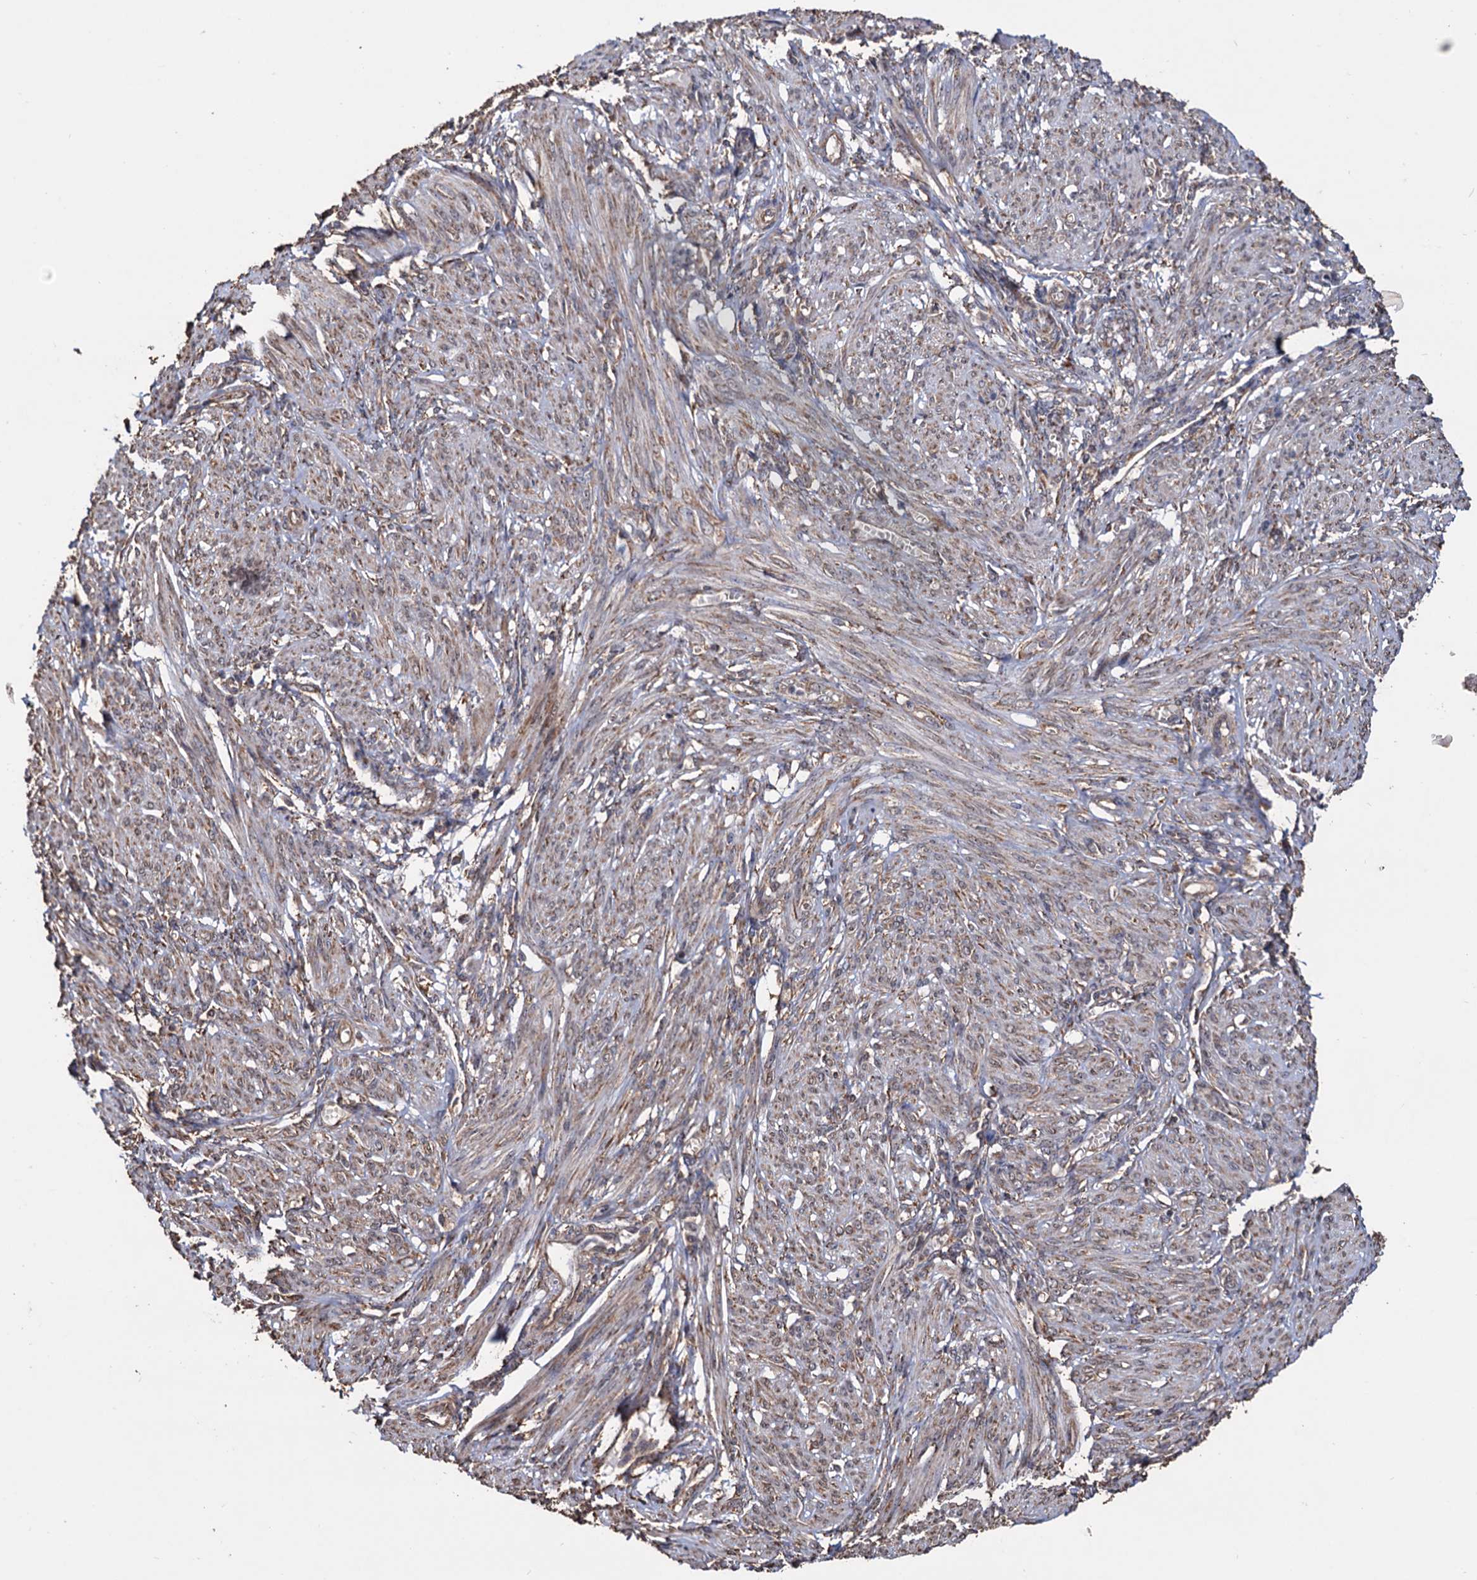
{"staining": {"intensity": "weak", "quantity": "25%-75%", "location": "cytoplasmic/membranous"}, "tissue": "smooth muscle", "cell_type": "Smooth muscle cells", "image_type": "normal", "snomed": [{"axis": "morphology", "description": "Normal tissue, NOS"}, {"axis": "topography", "description": "Smooth muscle"}], "caption": "Immunohistochemistry (DAB) staining of normal smooth muscle exhibits weak cytoplasmic/membranous protein staining in approximately 25%-75% of smooth muscle cells.", "gene": "TBC1D12", "patient": {"sex": "female", "age": 39}}